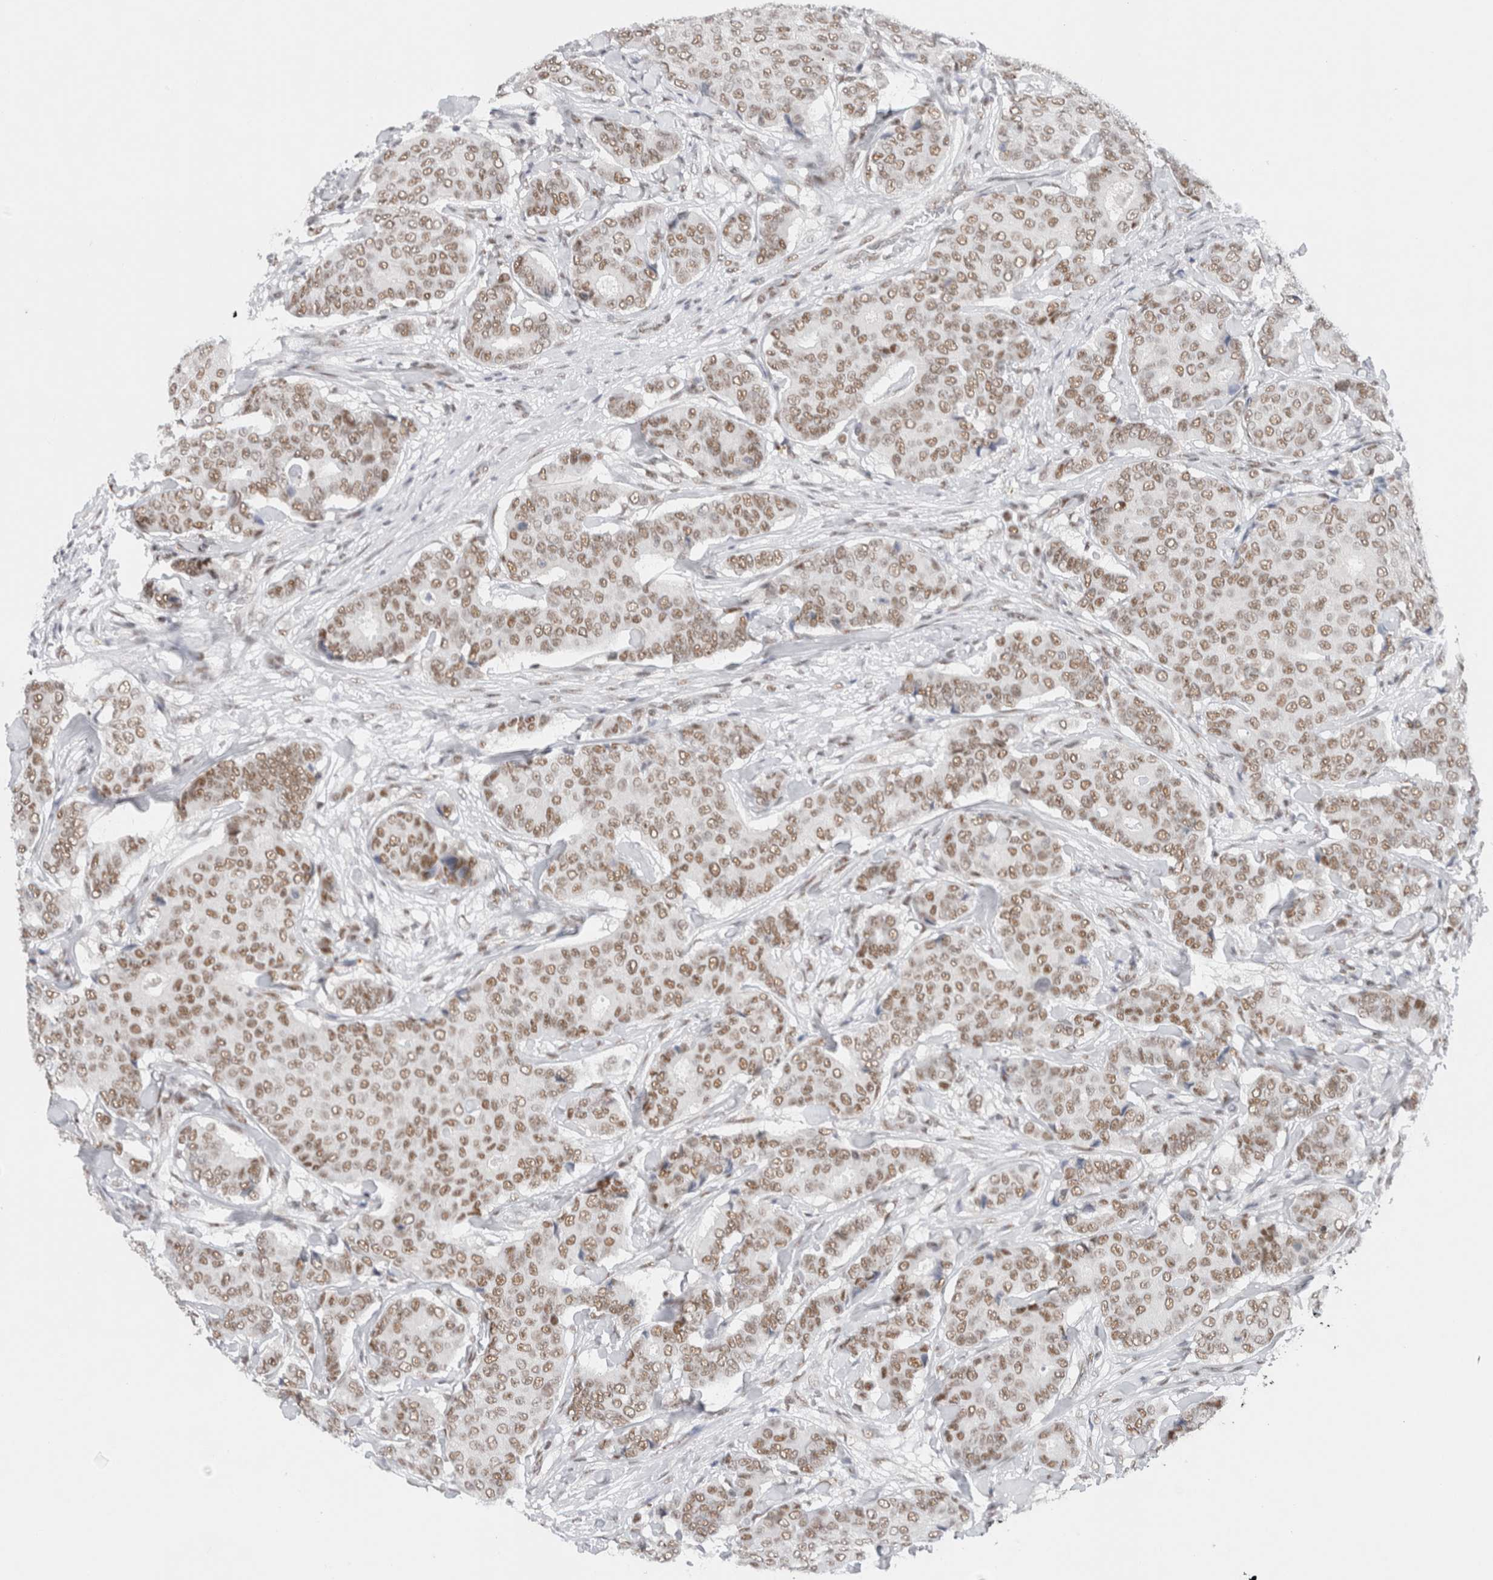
{"staining": {"intensity": "moderate", "quantity": ">75%", "location": "nuclear"}, "tissue": "breast cancer", "cell_type": "Tumor cells", "image_type": "cancer", "snomed": [{"axis": "morphology", "description": "Duct carcinoma"}, {"axis": "topography", "description": "Breast"}], "caption": "Immunohistochemical staining of human breast cancer displays moderate nuclear protein positivity in approximately >75% of tumor cells.", "gene": "COPS7A", "patient": {"sex": "female", "age": 75}}